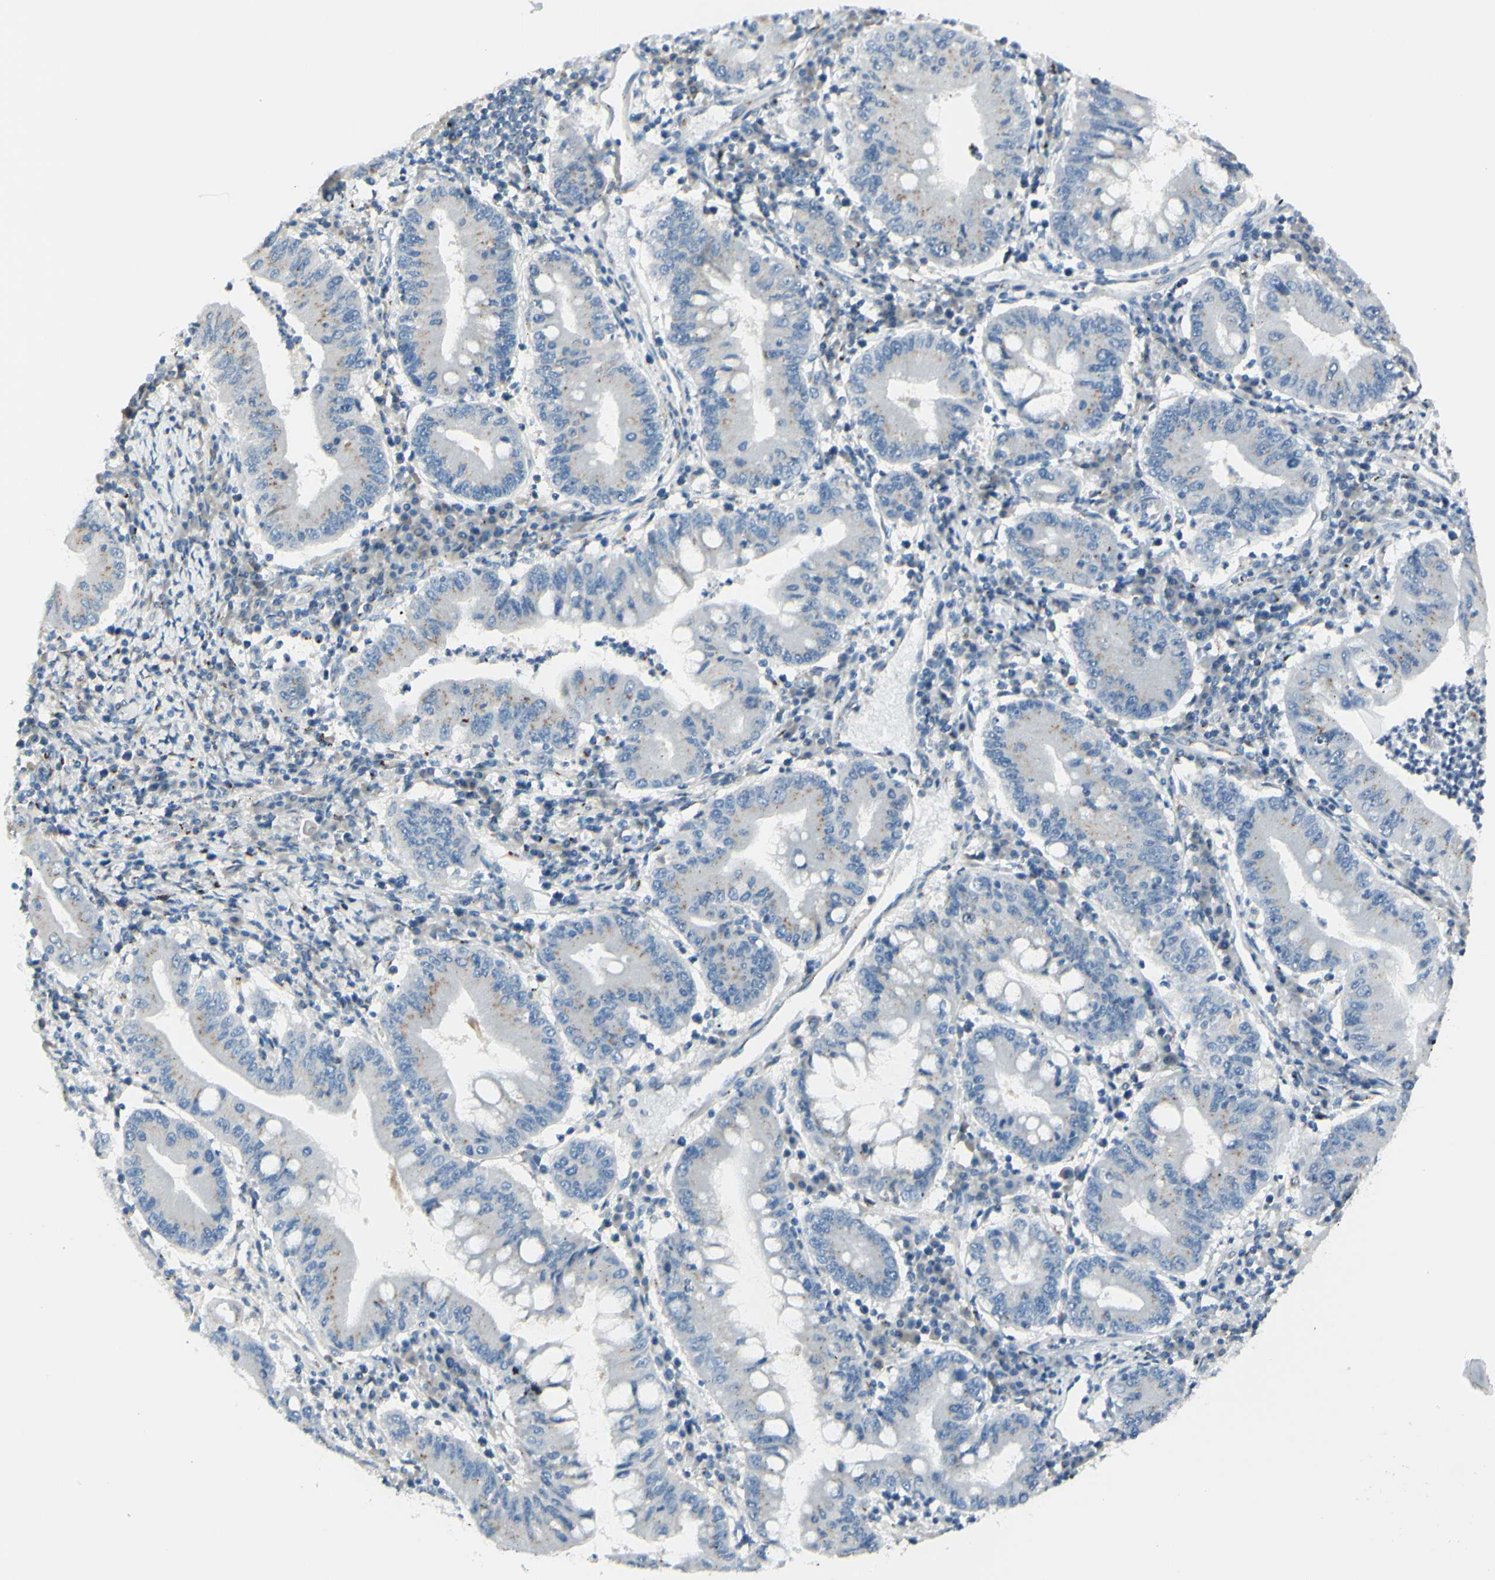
{"staining": {"intensity": "weak", "quantity": "25%-75%", "location": "cytoplasmic/membranous"}, "tissue": "stomach cancer", "cell_type": "Tumor cells", "image_type": "cancer", "snomed": [{"axis": "morphology", "description": "Normal tissue, NOS"}, {"axis": "morphology", "description": "Adenocarcinoma, NOS"}, {"axis": "topography", "description": "Esophagus"}, {"axis": "topography", "description": "Stomach, upper"}, {"axis": "topography", "description": "Peripheral nerve tissue"}], "caption": "An image of stomach cancer (adenocarcinoma) stained for a protein shows weak cytoplasmic/membranous brown staining in tumor cells.", "gene": "B4GALT1", "patient": {"sex": "male", "age": 62}}